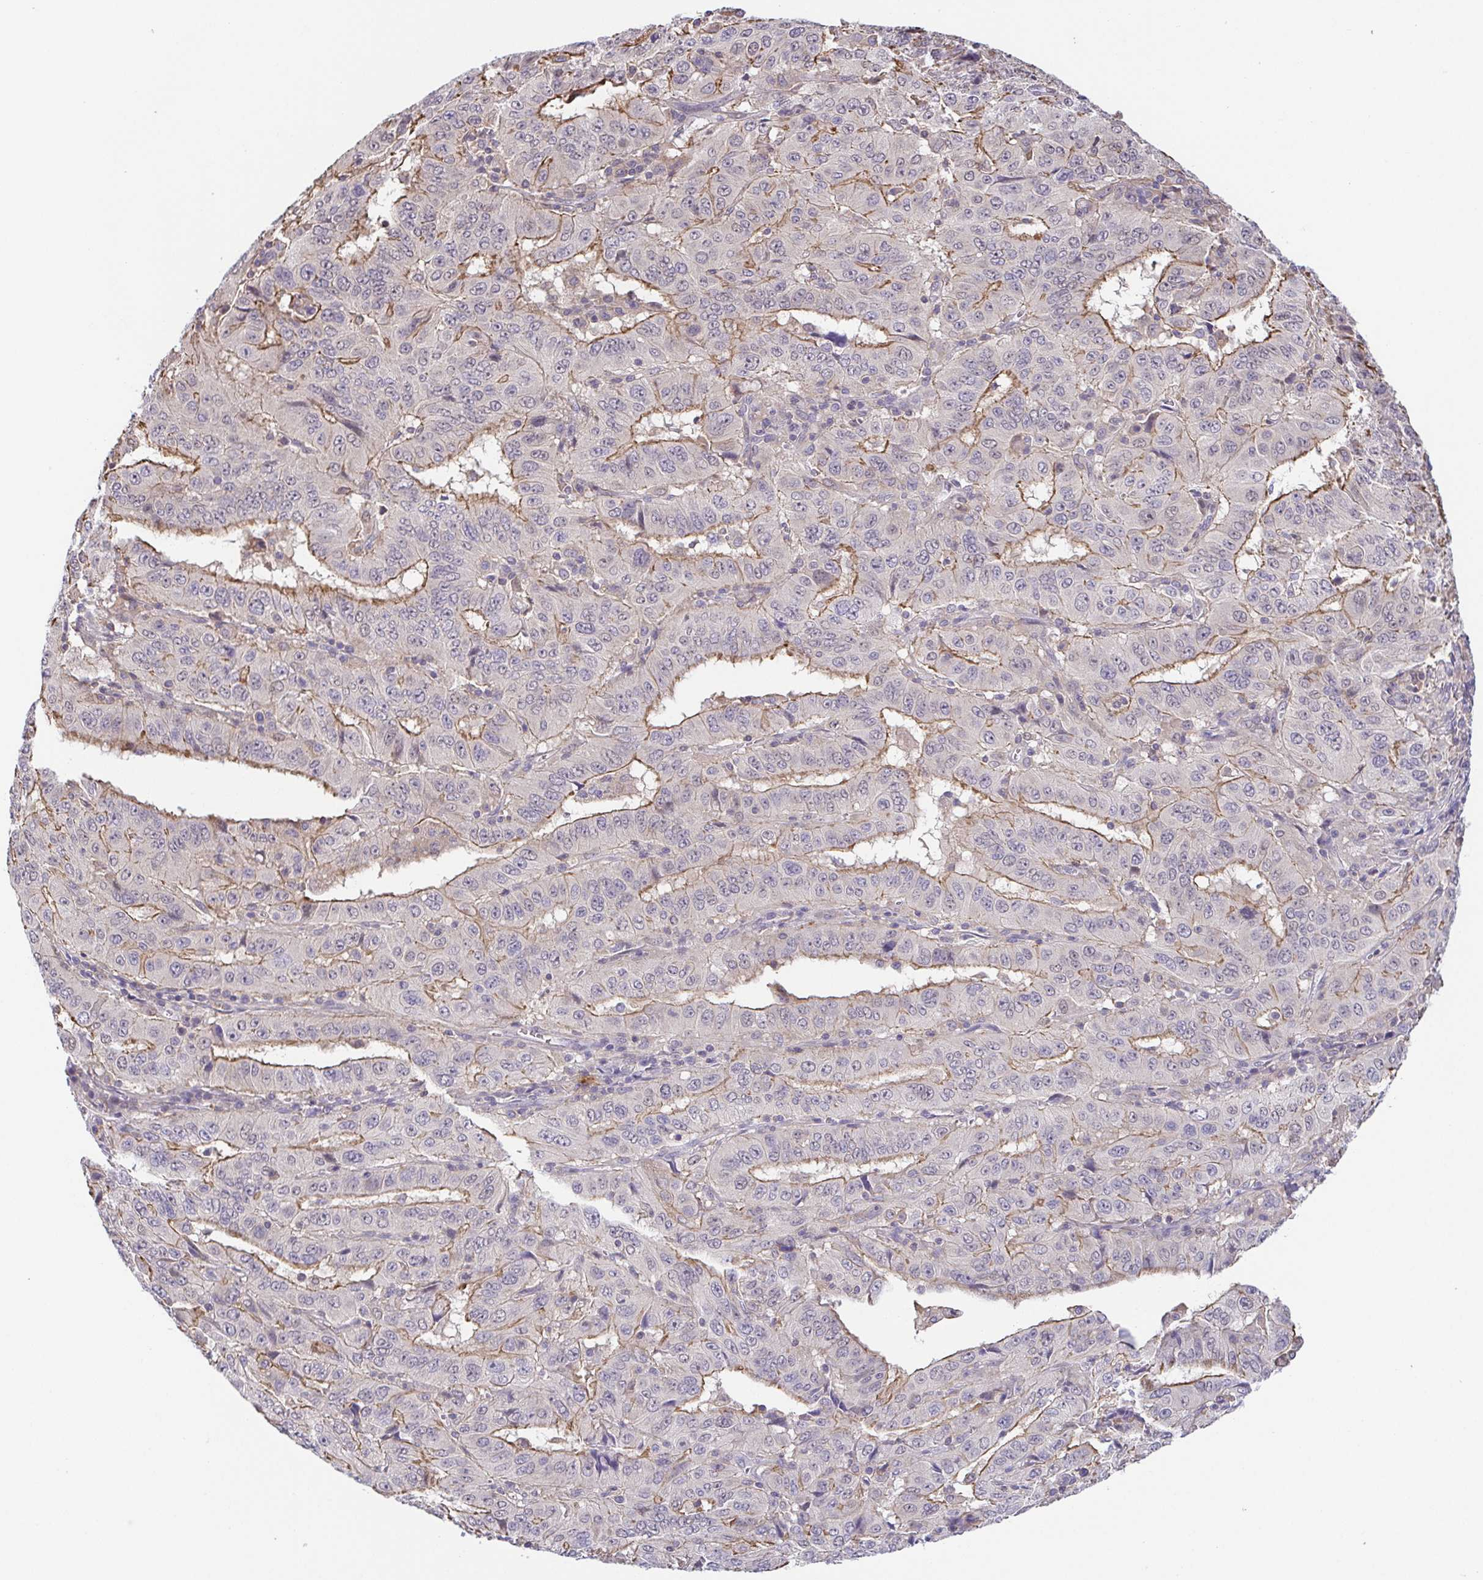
{"staining": {"intensity": "moderate", "quantity": "25%-75%", "location": "cytoplasmic/membranous"}, "tissue": "pancreatic cancer", "cell_type": "Tumor cells", "image_type": "cancer", "snomed": [{"axis": "morphology", "description": "Adenocarcinoma, NOS"}, {"axis": "topography", "description": "Pancreas"}], "caption": "Pancreatic cancer stained for a protein reveals moderate cytoplasmic/membranous positivity in tumor cells. Nuclei are stained in blue.", "gene": "PREPL", "patient": {"sex": "male", "age": 63}}